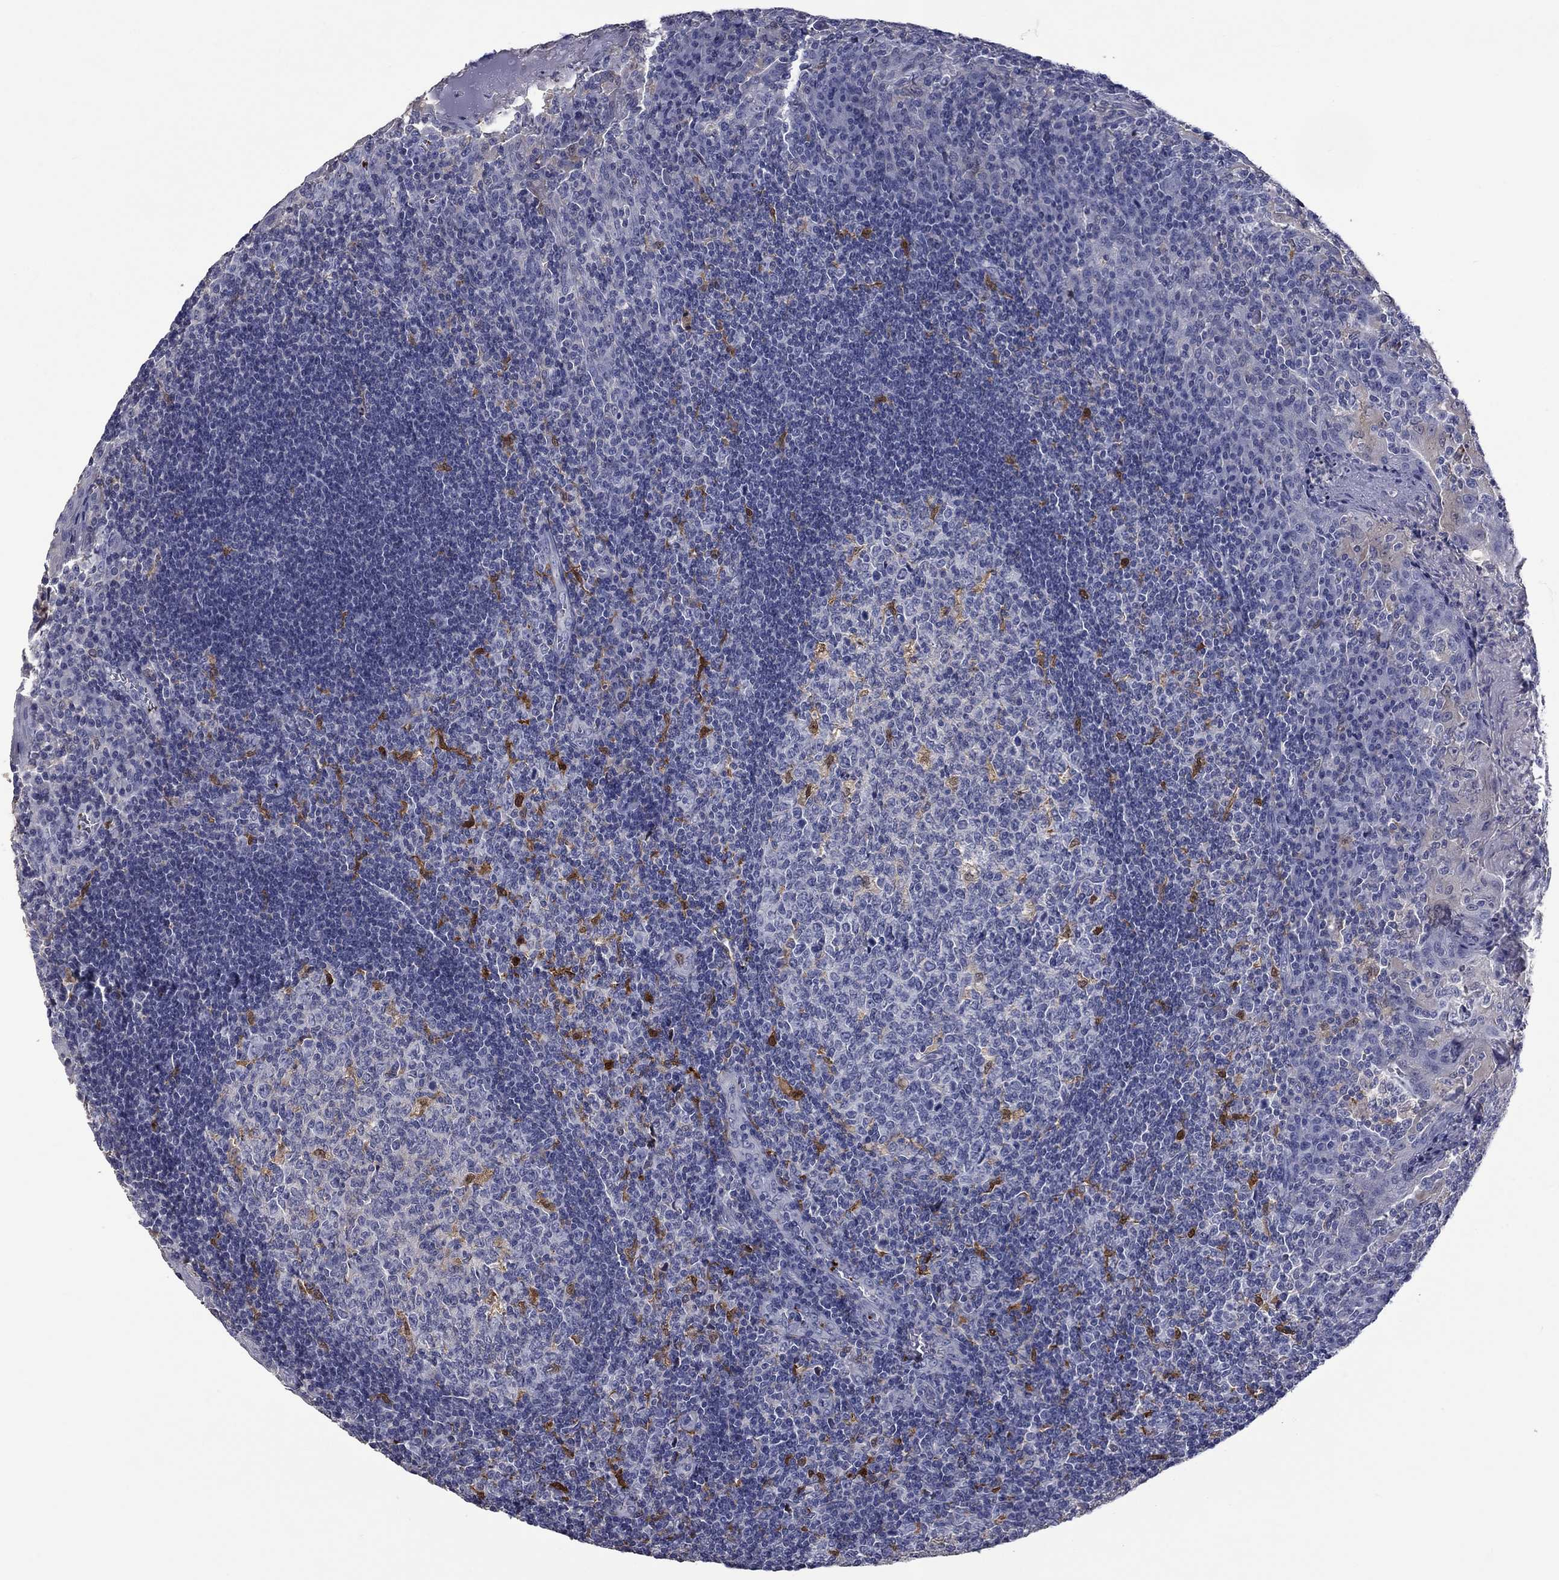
{"staining": {"intensity": "strong", "quantity": "<25%", "location": "cytoplasmic/membranous"}, "tissue": "tonsil", "cell_type": "Germinal center cells", "image_type": "normal", "snomed": [{"axis": "morphology", "description": "Normal tissue, NOS"}, {"axis": "topography", "description": "Tonsil"}], "caption": "Tonsil was stained to show a protein in brown. There is medium levels of strong cytoplasmic/membranous staining in approximately <25% of germinal center cells.", "gene": "PLEK", "patient": {"sex": "female", "age": 12}}